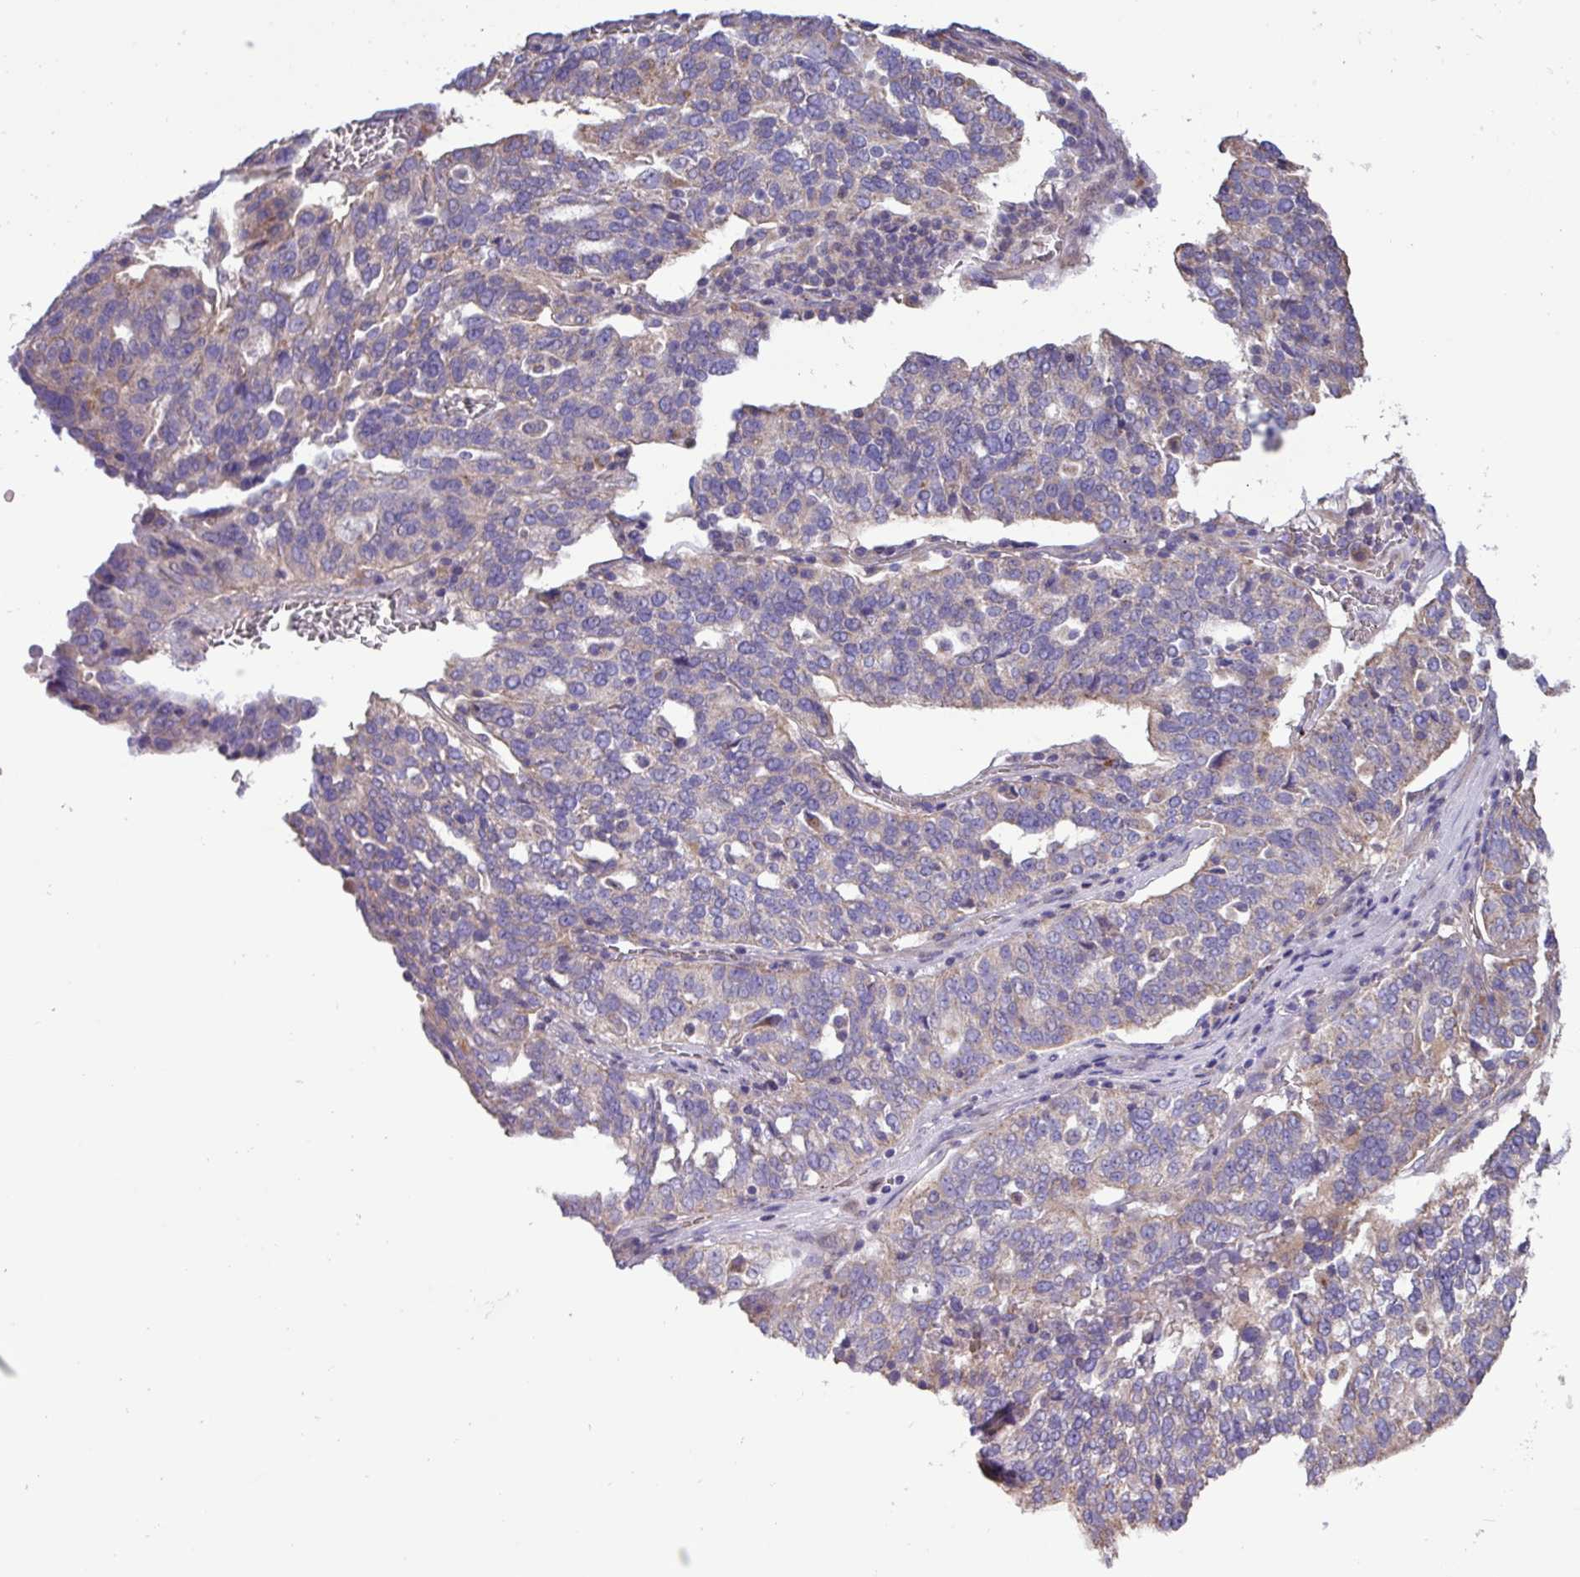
{"staining": {"intensity": "weak", "quantity": "<25%", "location": "cytoplasmic/membranous"}, "tissue": "ovarian cancer", "cell_type": "Tumor cells", "image_type": "cancer", "snomed": [{"axis": "morphology", "description": "Cystadenocarcinoma, serous, NOS"}, {"axis": "topography", "description": "Ovary"}], "caption": "A photomicrograph of ovarian serous cystadenocarcinoma stained for a protein displays no brown staining in tumor cells.", "gene": "PPM1J", "patient": {"sex": "female", "age": 59}}